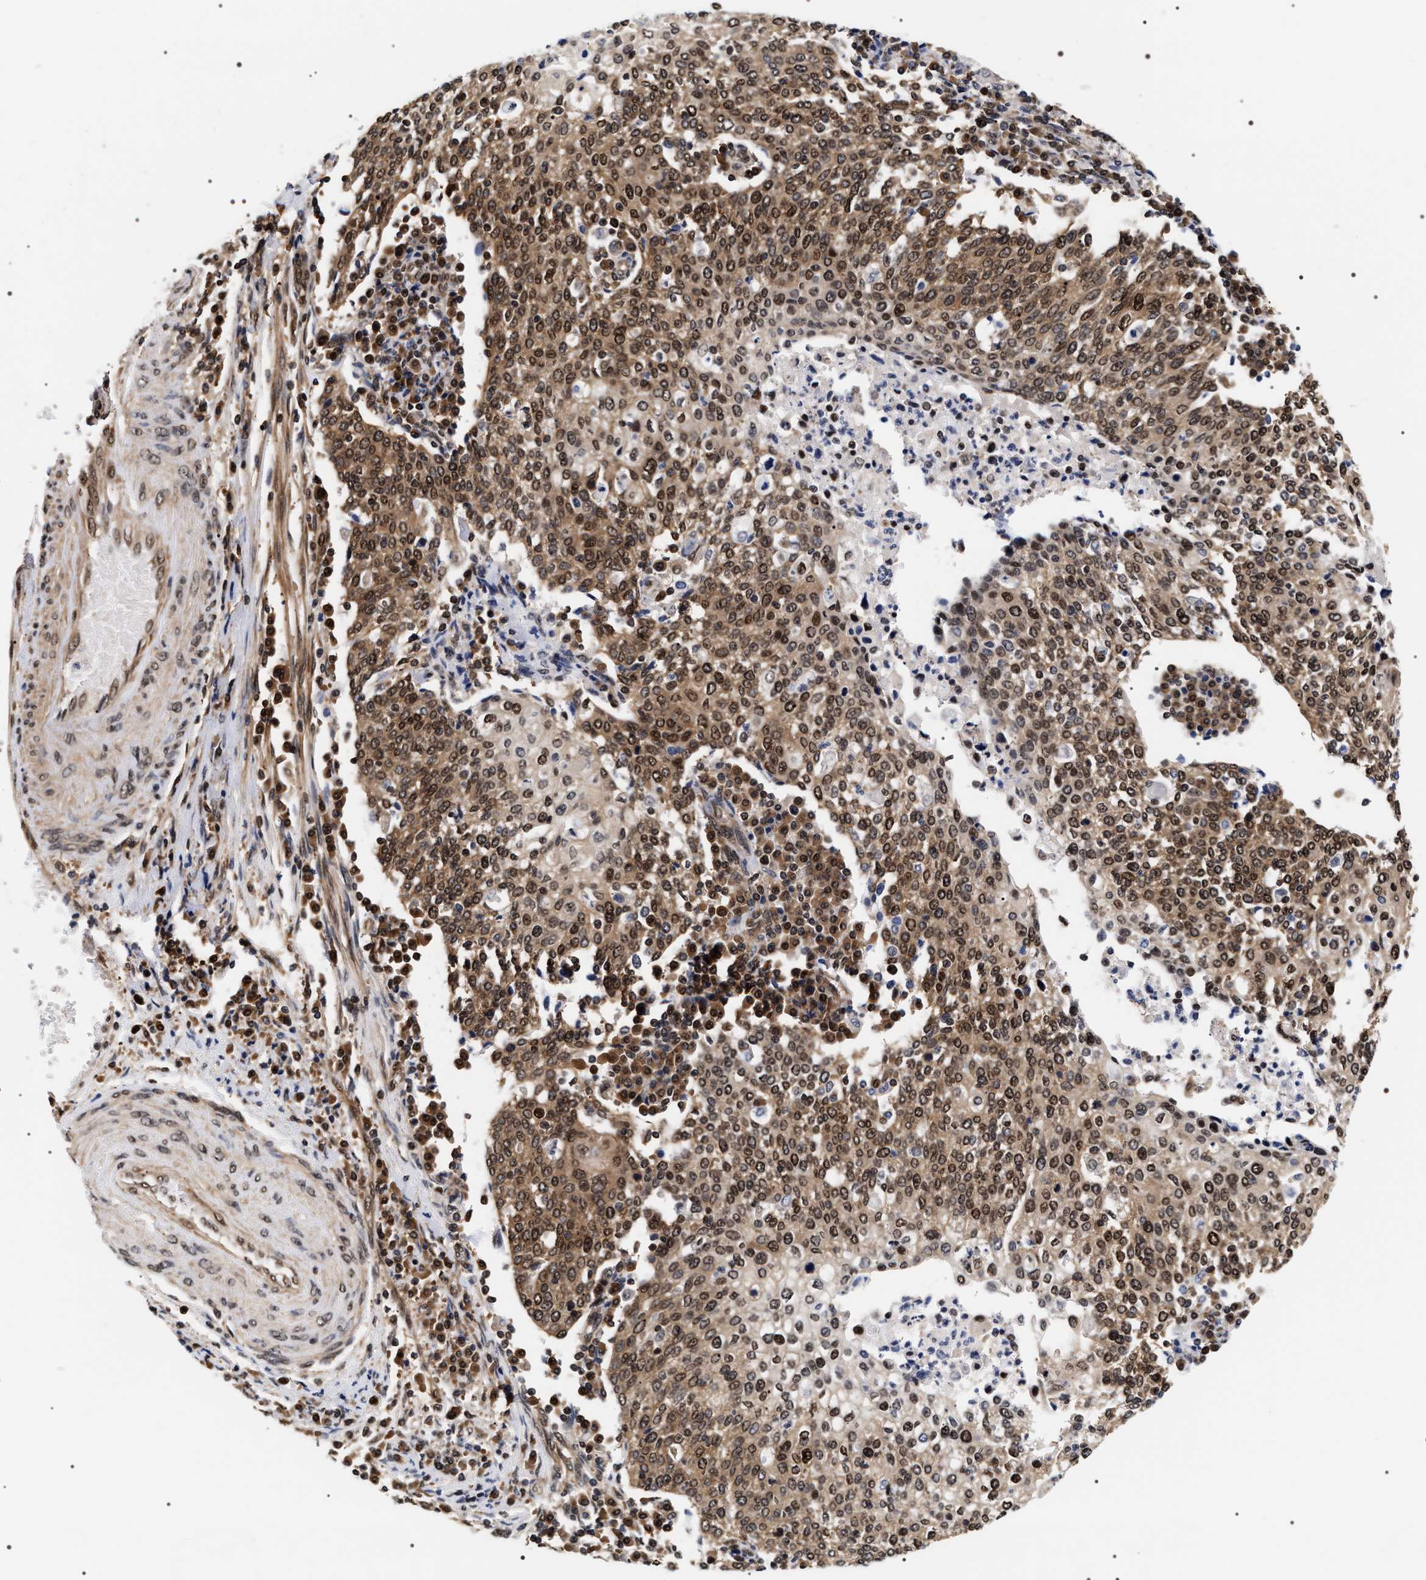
{"staining": {"intensity": "moderate", "quantity": ">75%", "location": "cytoplasmic/membranous,nuclear"}, "tissue": "cervical cancer", "cell_type": "Tumor cells", "image_type": "cancer", "snomed": [{"axis": "morphology", "description": "Squamous cell carcinoma, NOS"}, {"axis": "topography", "description": "Cervix"}], "caption": "This is an image of immunohistochemistry (IHC) staining of squamous cell carcinoma (cervical), which shows moderate positivity in the cytoplasmic/membranous and nuclear of tumor cells.", "gene": "BAG6", "patient": {"sex": "female", "age": 40}}